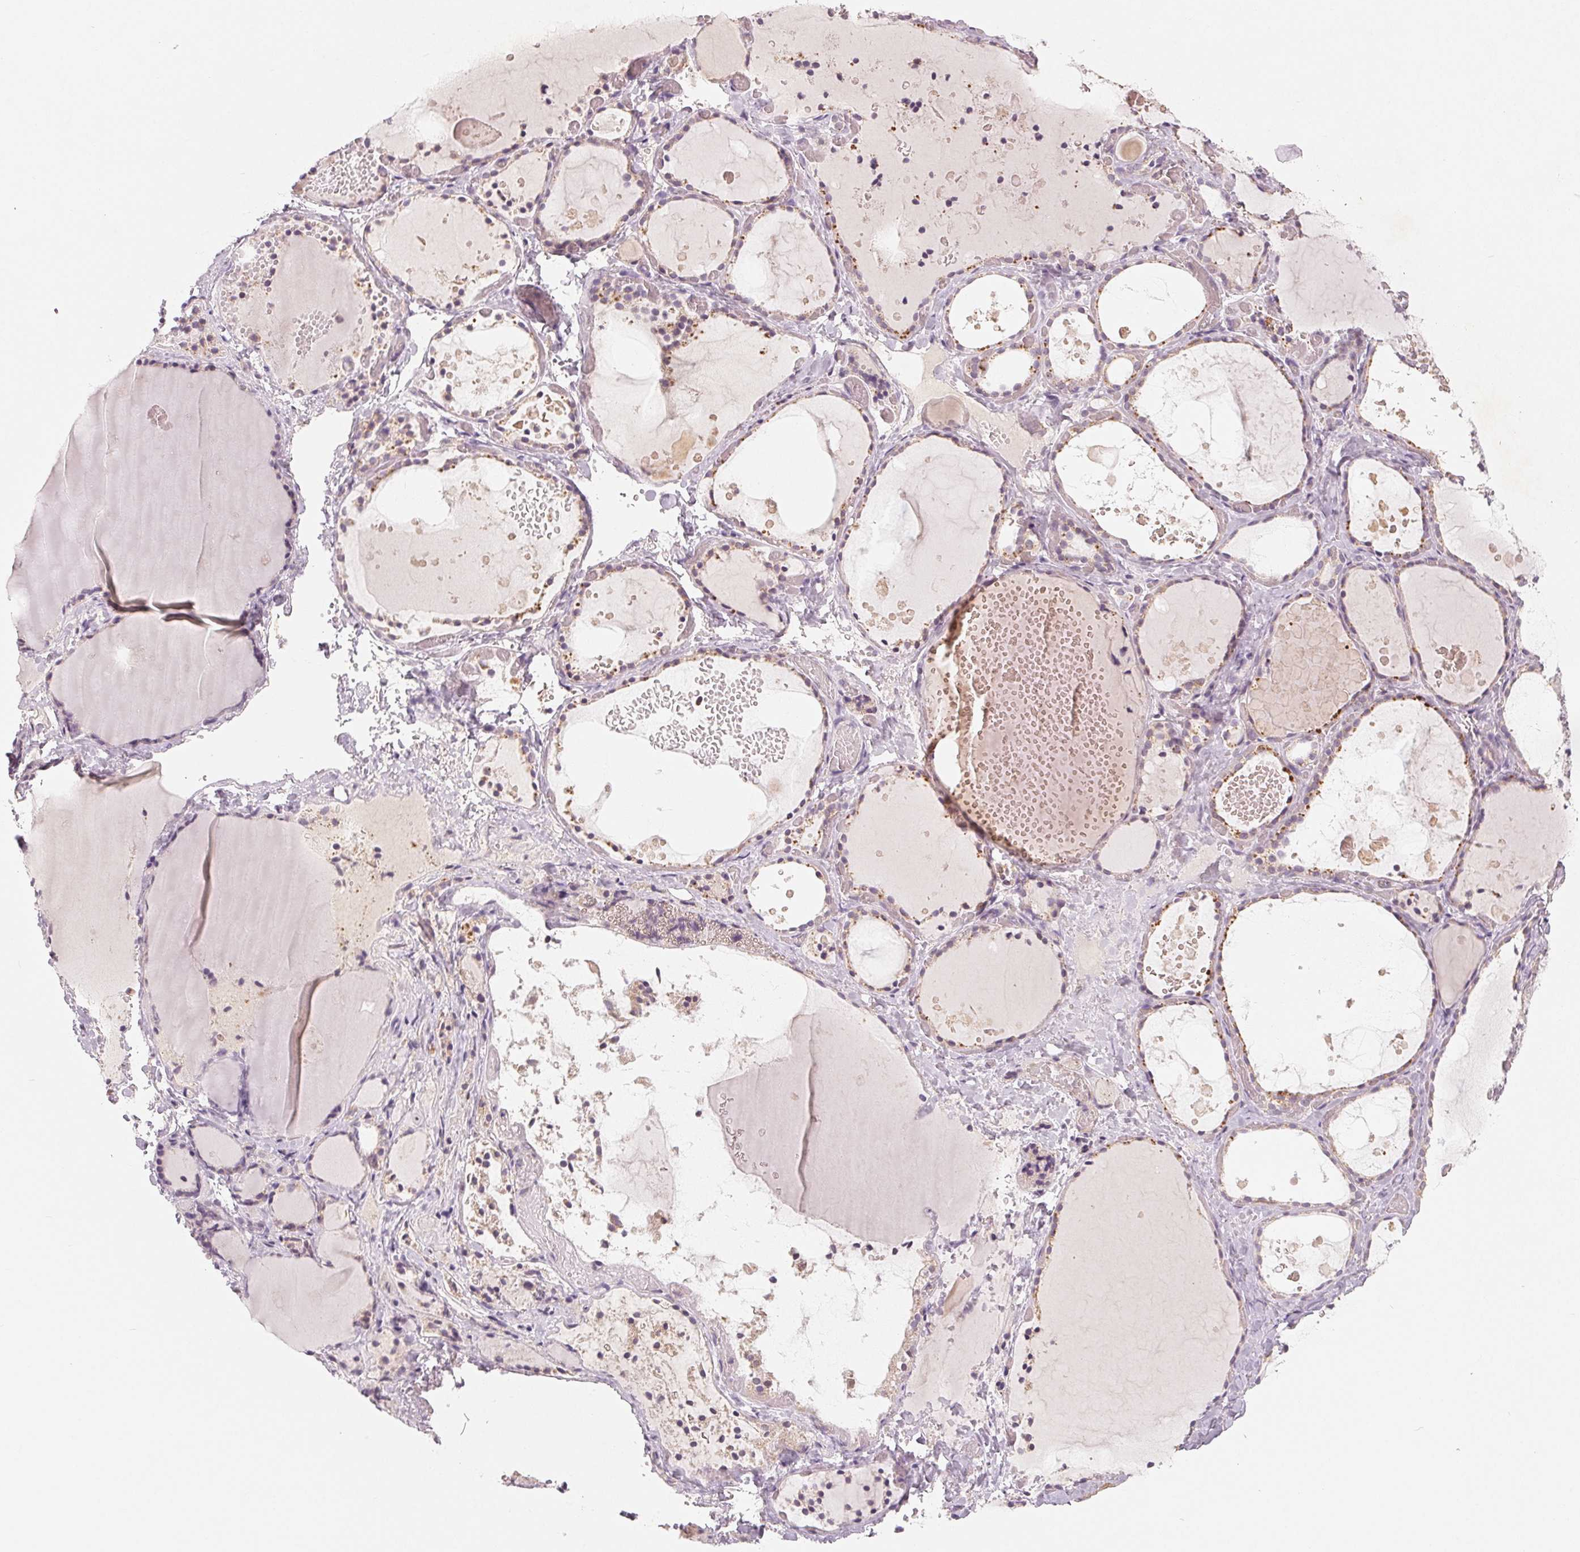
{"staining": {"intensity": "moderate", "quantity": "<25%", "location": "cytoplasmic/membranous"}, "tissue": "thyroid gland", "cell_type": "Glandular cells", "image_type": "normal", "snomed": [{"axis": "morphology", "description": "Normal tissue, NOS"}, {"axis": "topography", "description": "Thyroid gland"}], "caption": "Immunohistochemical staining of normal human thyroid gland demonstrates <25% levels of moderate cytoplasmic/membranous protein expression in about <25% of glandular cells. Immunohistochemistry stains the protein of interest in brown and the nuclei are stained blue.", "gene": "GHITM", "patient": {"sex": "female", "age": 56}}